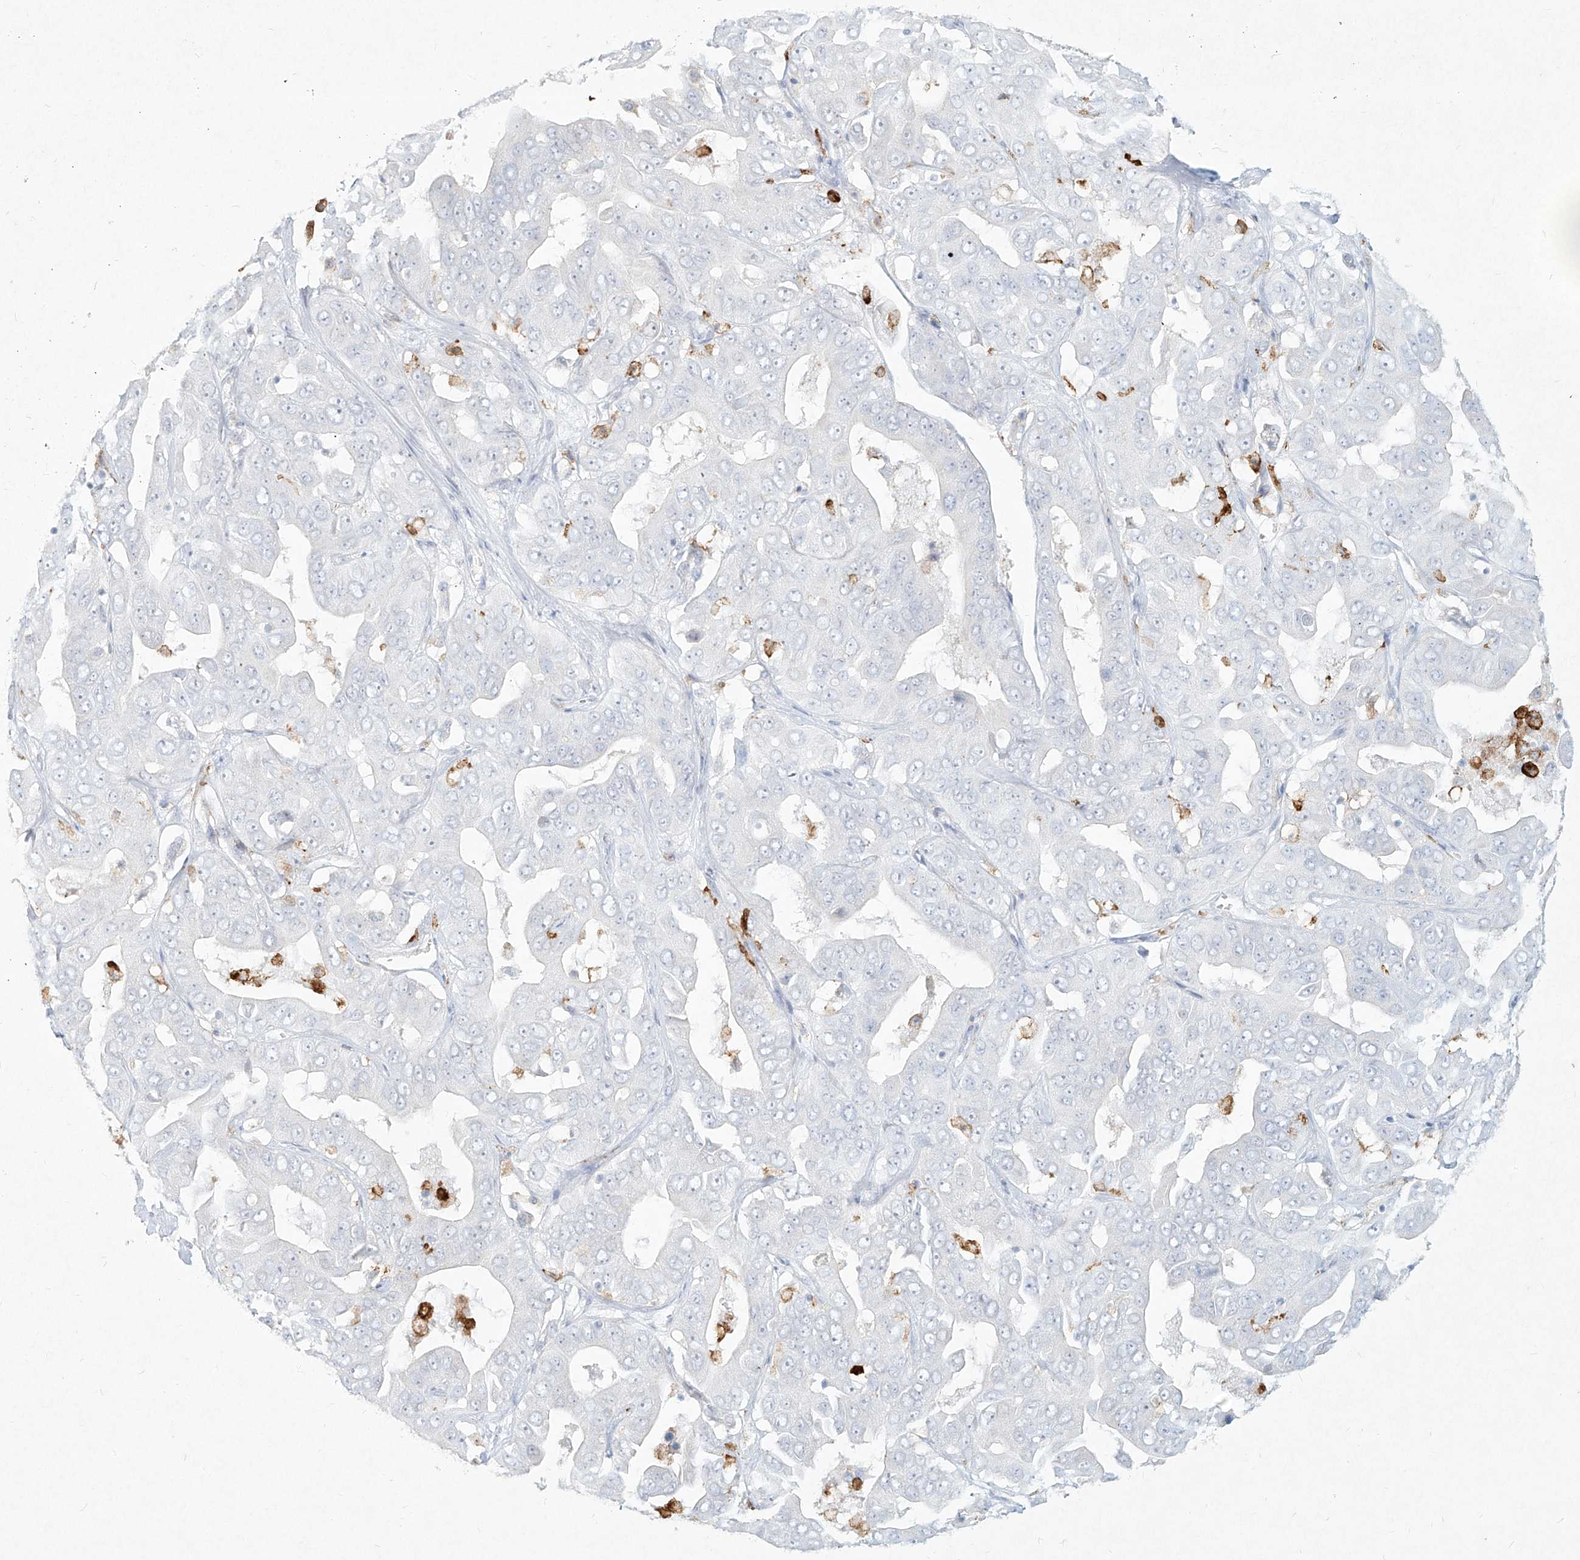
{"staining": {"intensity": "negative", "quantity": "none", "location": "none"}, "tissue": "liver cancer", "cell_type": "Tumor cells", "image_type": "cancer", "snomed": [{"axis": "morphology", "description": "Cholangiocarcinoma"}, {"axis": "topography", "description": "Liver"}], "caption": "Immunohistochemical staining of cholangiocarcinoma (liver) exhibits no significant positivity in tumor cells. (Immunohistochemistry (ihc), brightfield microscopy, high magnification).", "gene": "CD209", "patient": {"sex": "female", "age": 52}}